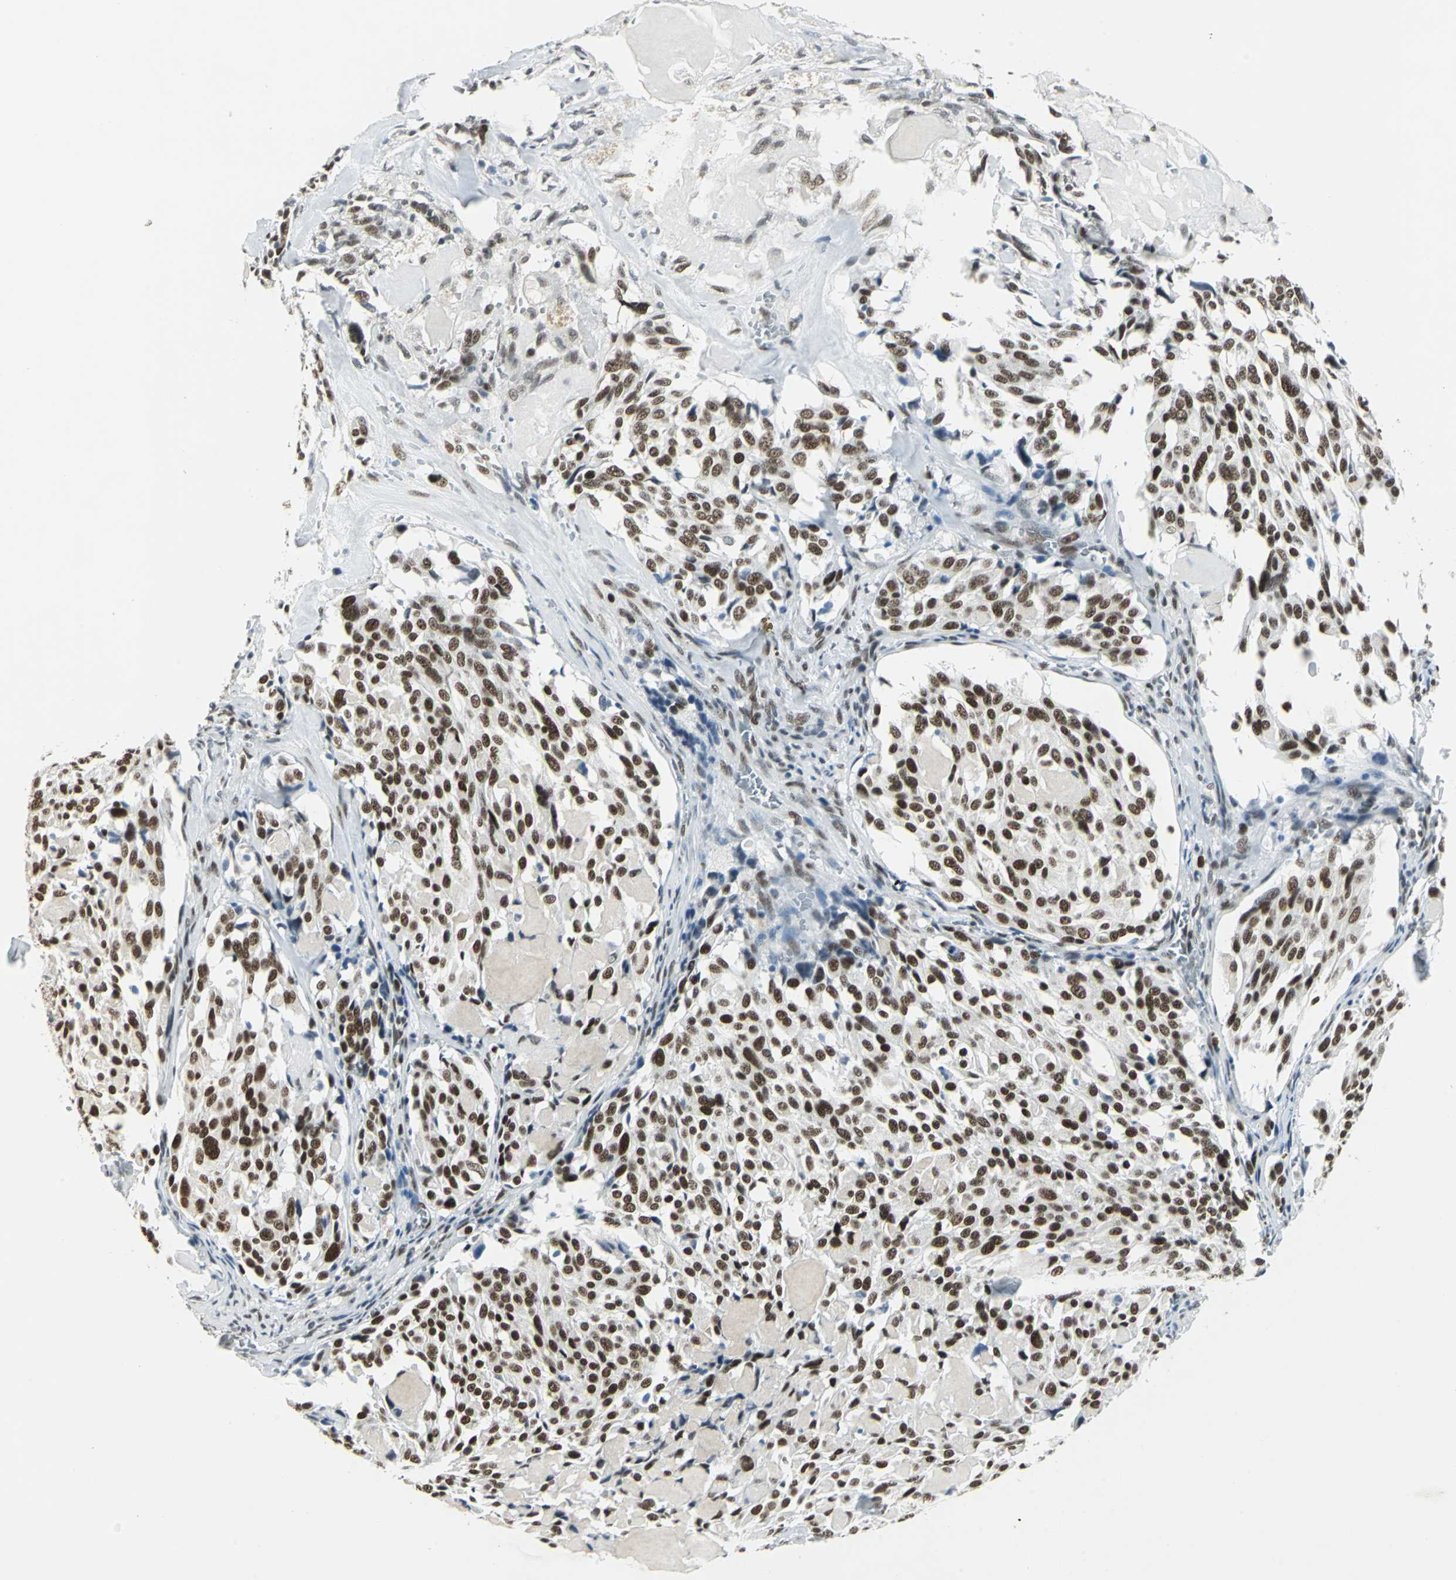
{"staining": {"intensity": "strong", "quantity": ">75%", "location": "nuclear"}, "tissue": "thyroid cancer", "cell_type": "Tumor cells", "image_type": "cancer", "snomed": [{"axis": "morphology", "description": "Carcinoma, NOS"}, {"axis": "morphology", "description": "Carcinoid, malignant, NOS"}, {"axis": "topography", "description": "Thyroid gland"}], "caption": "A brown stain labels strong nuclear expression of a protein in carcinoma (thyroid) tumor cells. Using DAB (brown) and hematoxylin (blue) stains, captured at high magnification using brightfield microscopy.", "gene": "ADNP", "patient": {"sex": "male", "age": 33}}